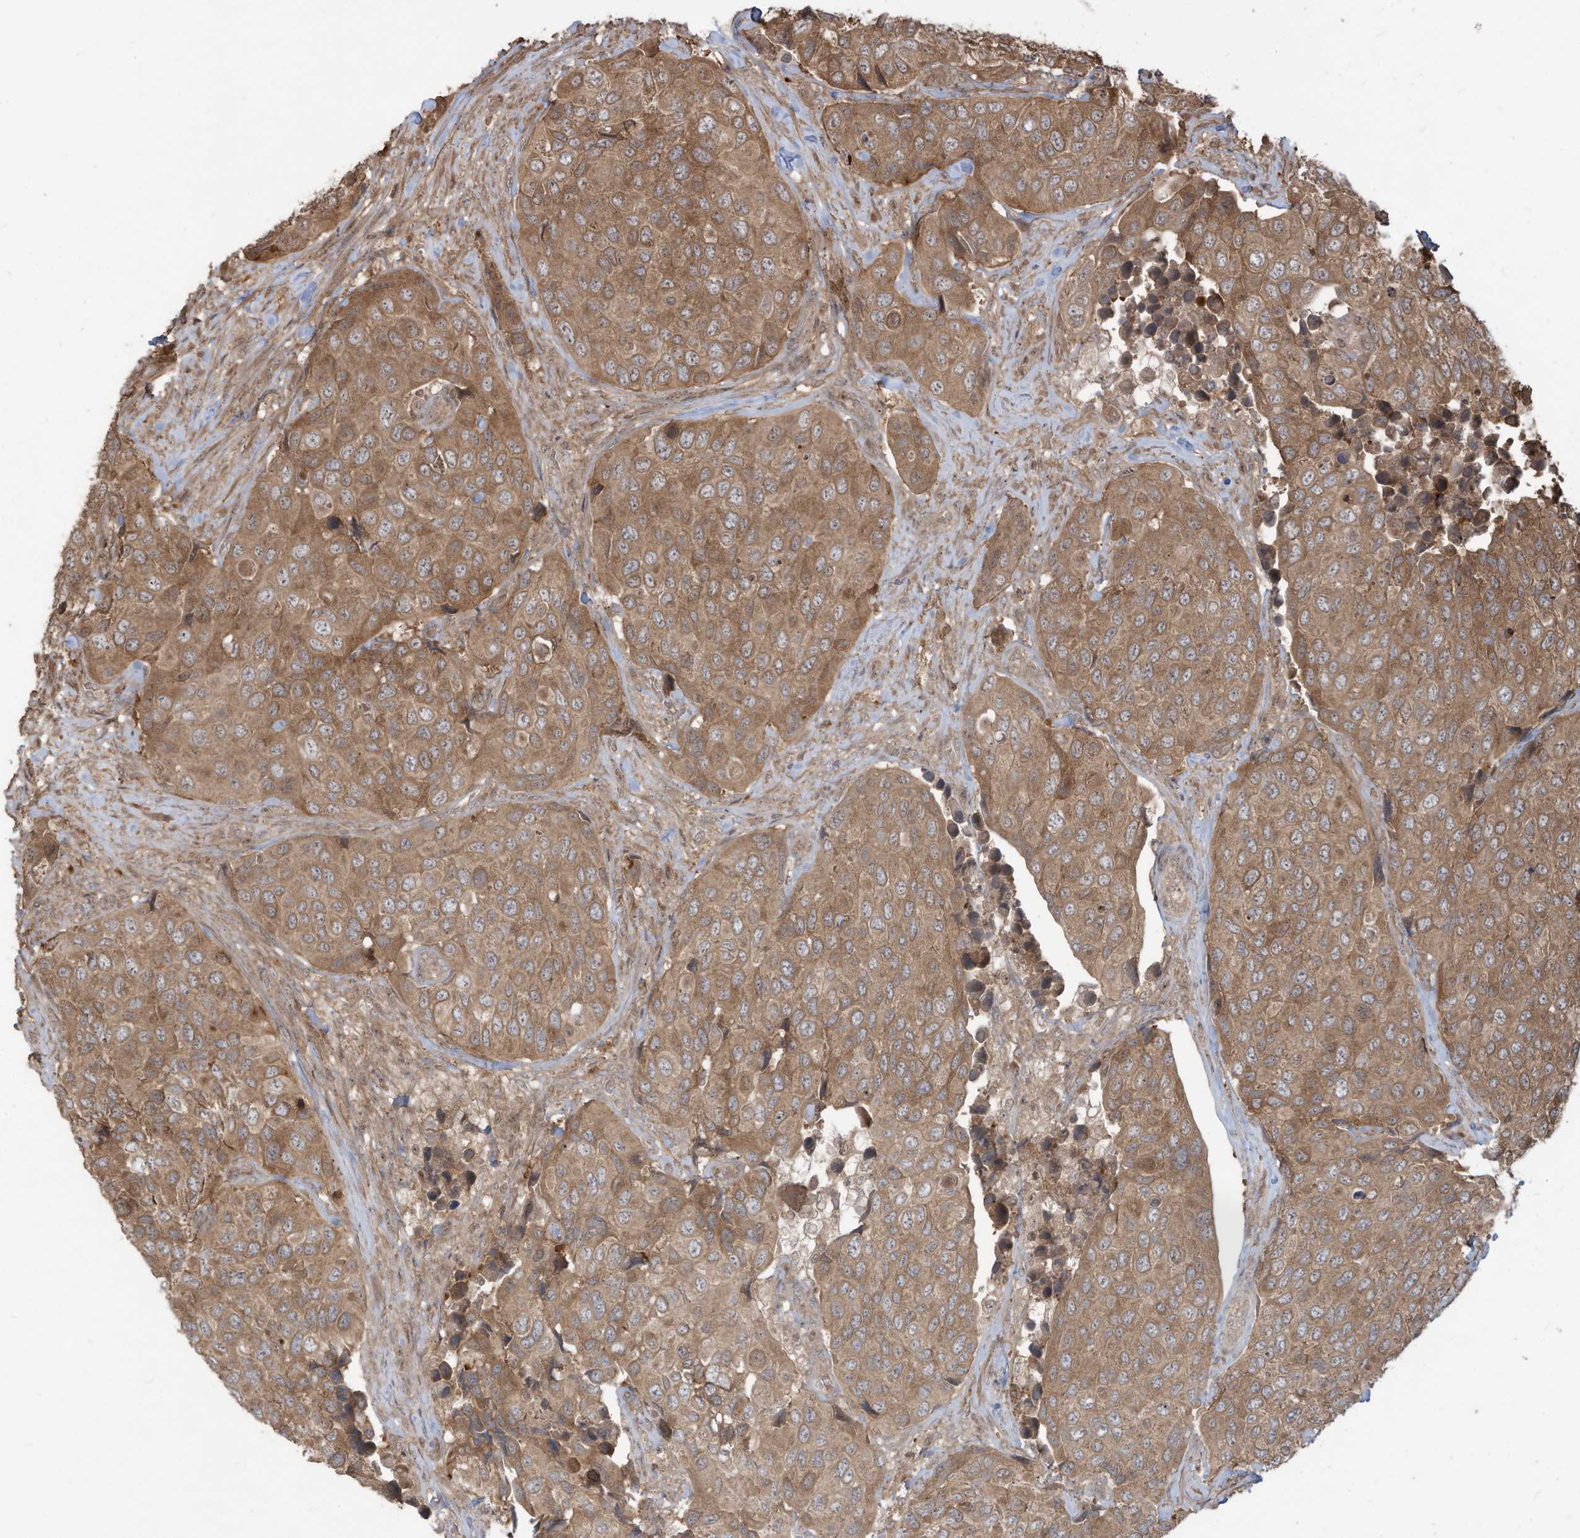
{"staining": {"intensity": "moderate", "quantity": ">75%", "location": "cytoplasmic/membranous"}, "tissue": "urothelial cancer", "cell_type": "Tumor cells", "image_type": "cancer", "snomed": [{"axis": "morphology", "description": "Urothelial carcinoma, High grade"}, {"axis": "topography", "description": "Urinary bladder"}], "caption": "A histopathology image showing moderate cytoplasmic/membranous positivity in about >75% of tumor cells in high-grade urothelial carcinoma, as visualized by brown immunohistochemical staining.", "gene": "CARF", "patient": {"sex": "male", "age": 74}}